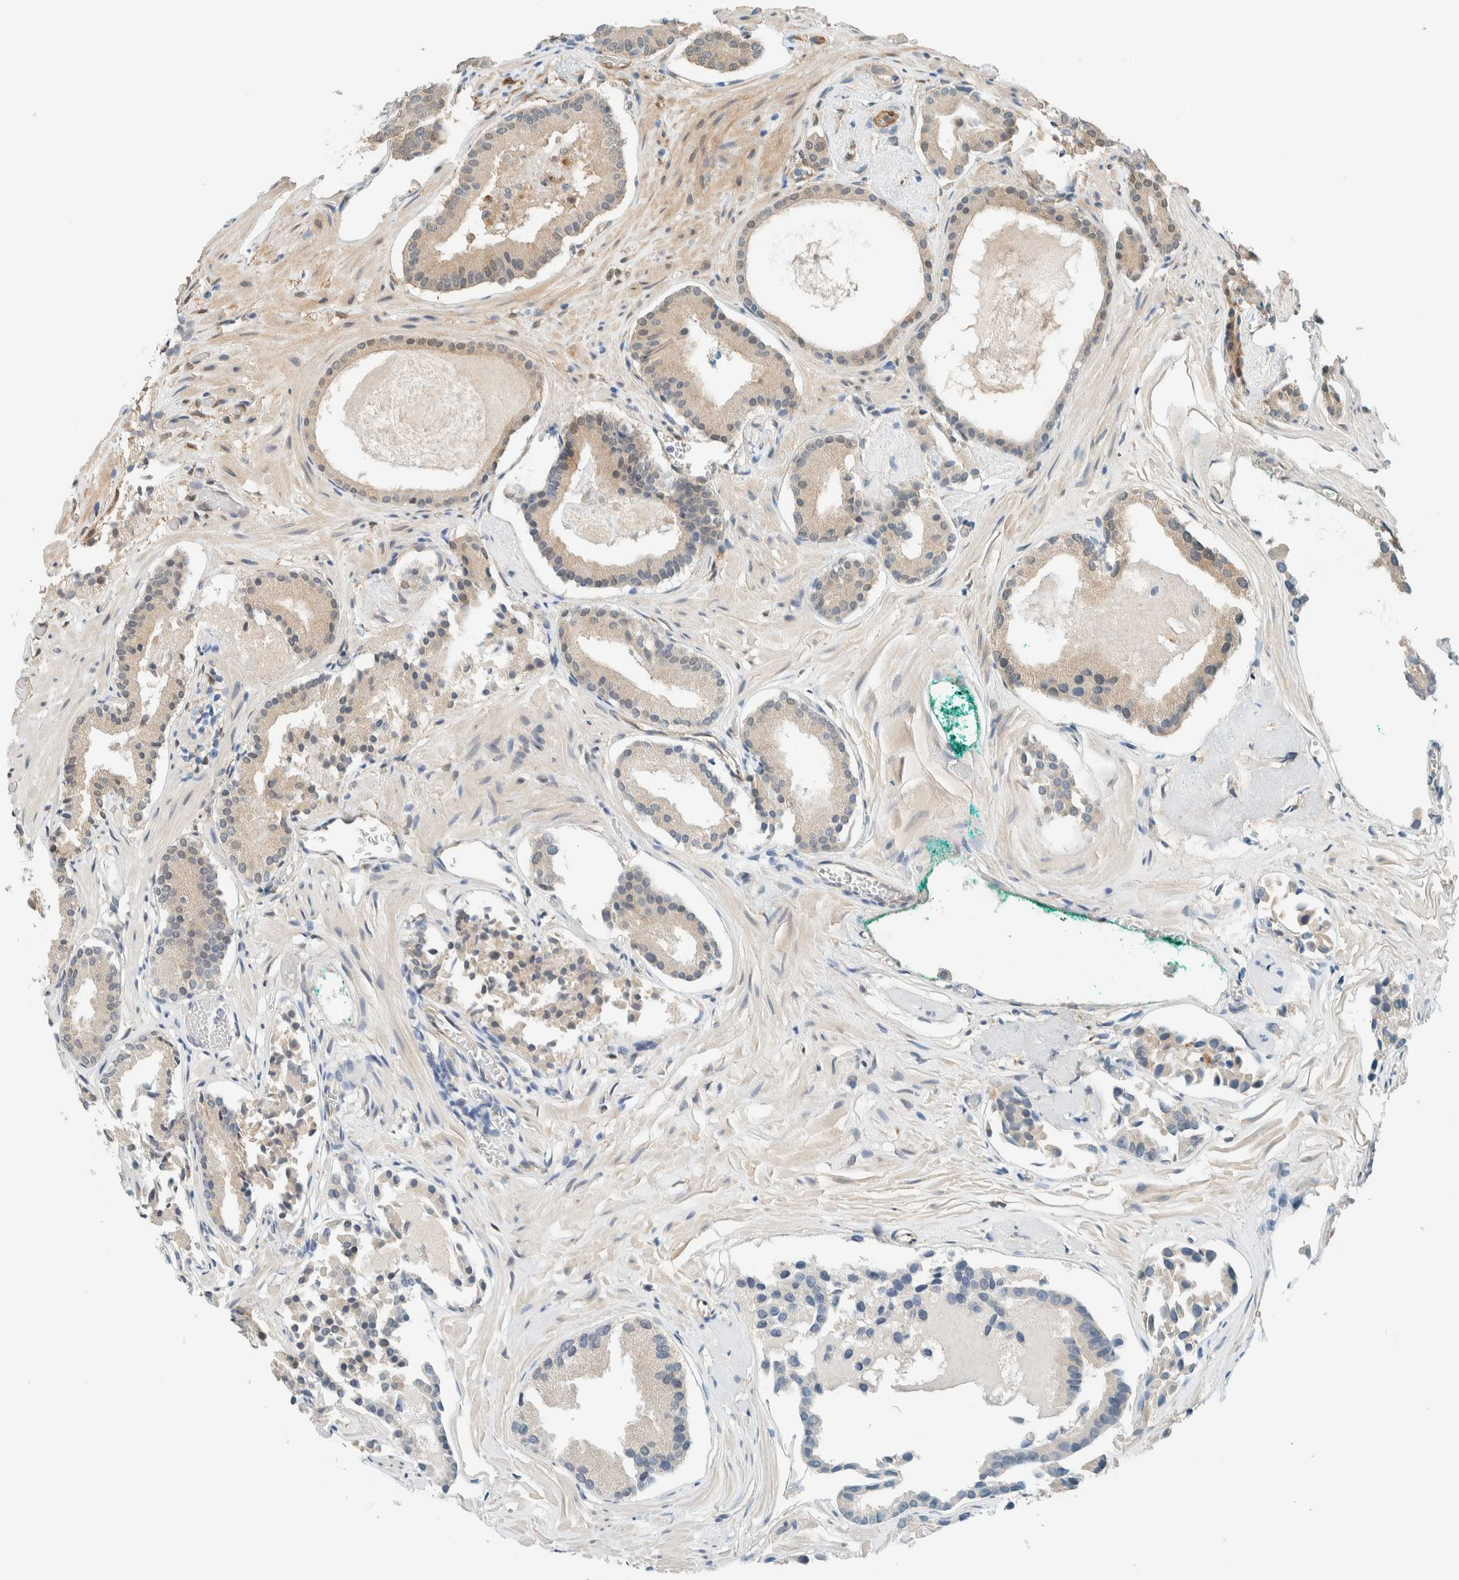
{"staining": {"intensity": "weak", "quantity": "<25%", "location": "cytoplasmic/membranous"}, "tissue": "prostate cancer", "cell_type": "Tumor cells", "image_type": "cancer", "snomed": [{"axis": "morphology", "description": "Adenocarcinoma, Low grade"}, {"axis": "topography", "description": "Prostate"}], "caption": "Tumor cells are negative for brown protein staining in prostate cancer.", "gene": "NXN", "patient": {"sex": "male", "age": 51}}